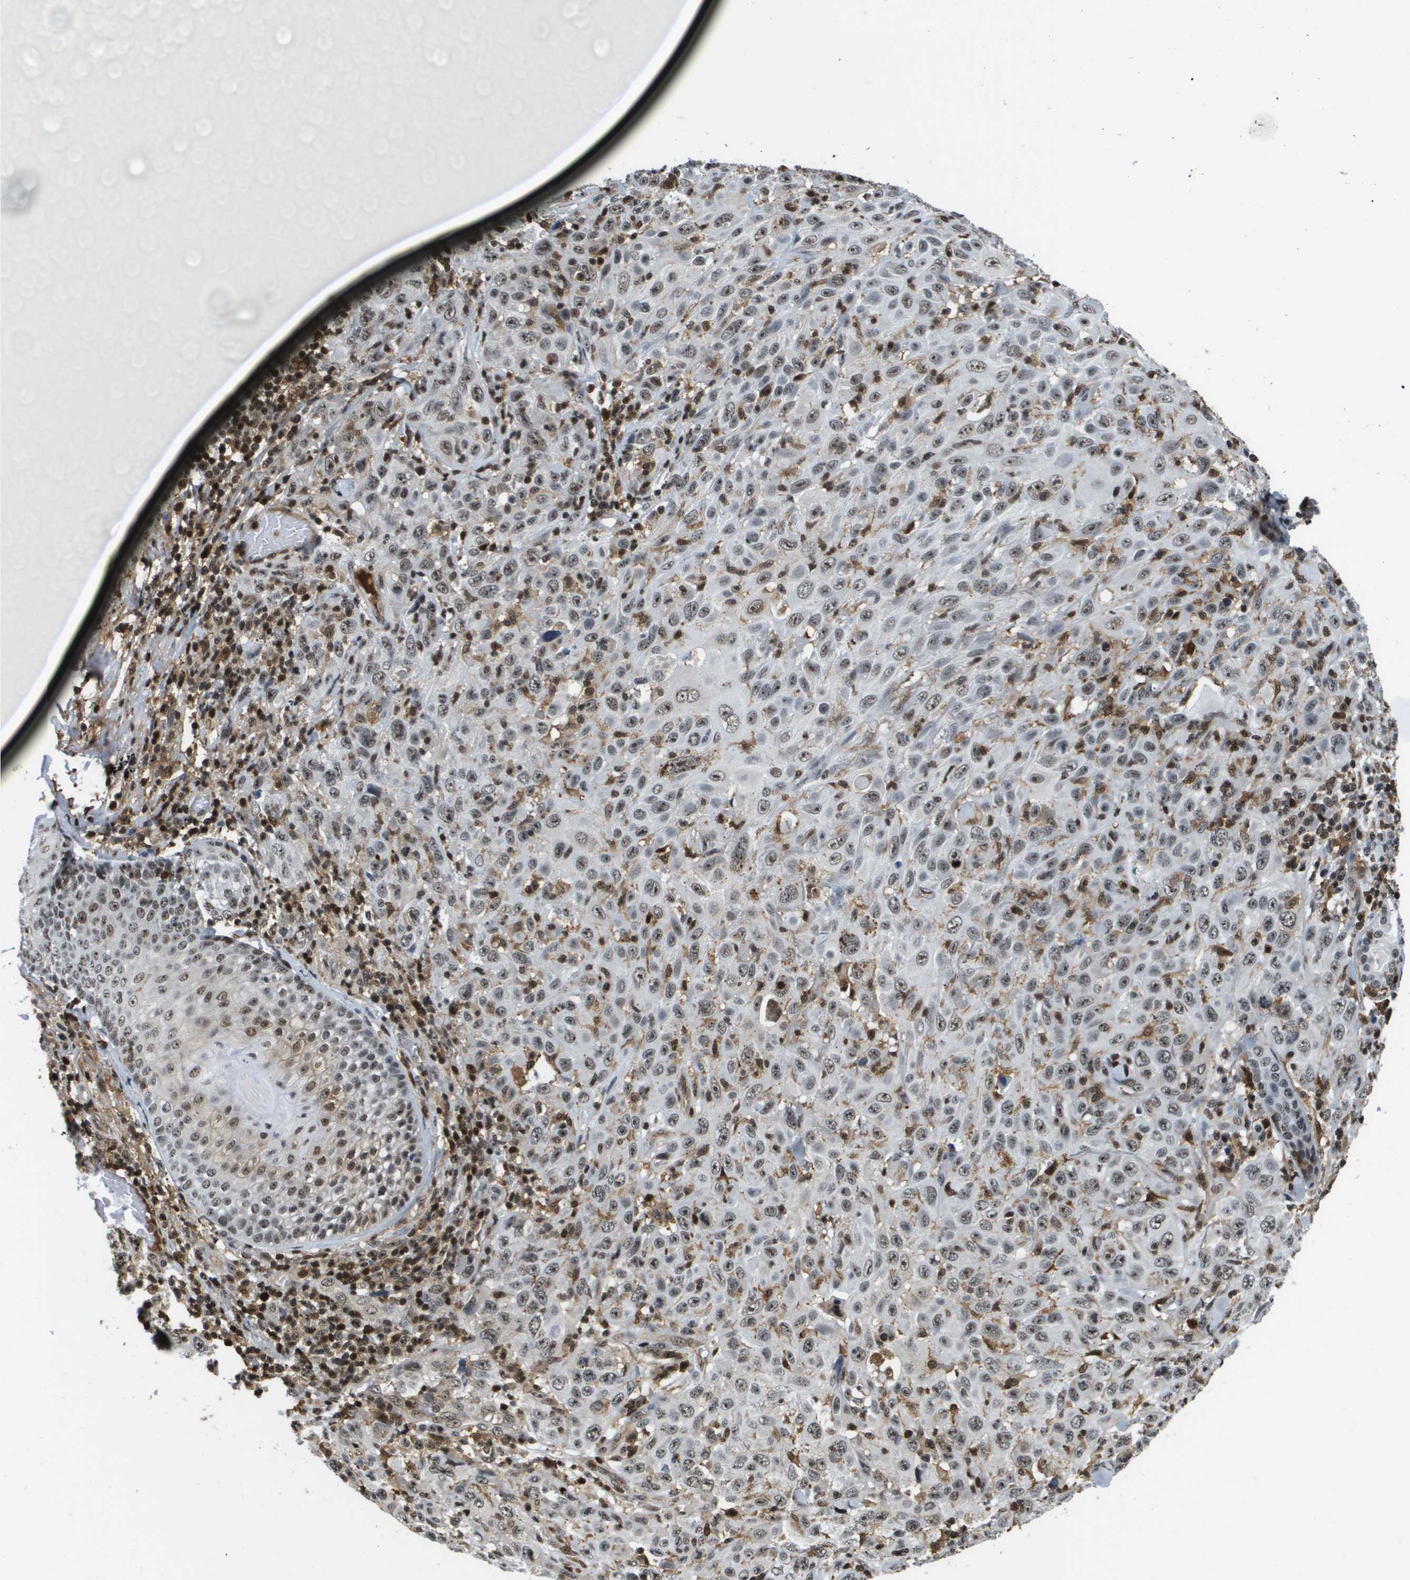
{"staining": {"intensity": "weak", "quantity": ">75%", "location": "nuclear"}, "tissue": "skin cancer", "cell_type": "Tumor cells", "image_type": "cancer", "snomed": [{"axis": "morphology", "description": "Squamous cell carcinoma, NOS"}, {"axis": "topography", "description": "Skin"}], "caption": "Squamous cell carcinoma (skin) stained for a protein shows weak nuclear positivity in tumor cells. The protein of interest is stained brown, and the nuclei are stained in blue (DAB IHC with brightfield microscopy, high magnification).", "gene": "EP400", "patient": {"sex": "female", "age": 88}}